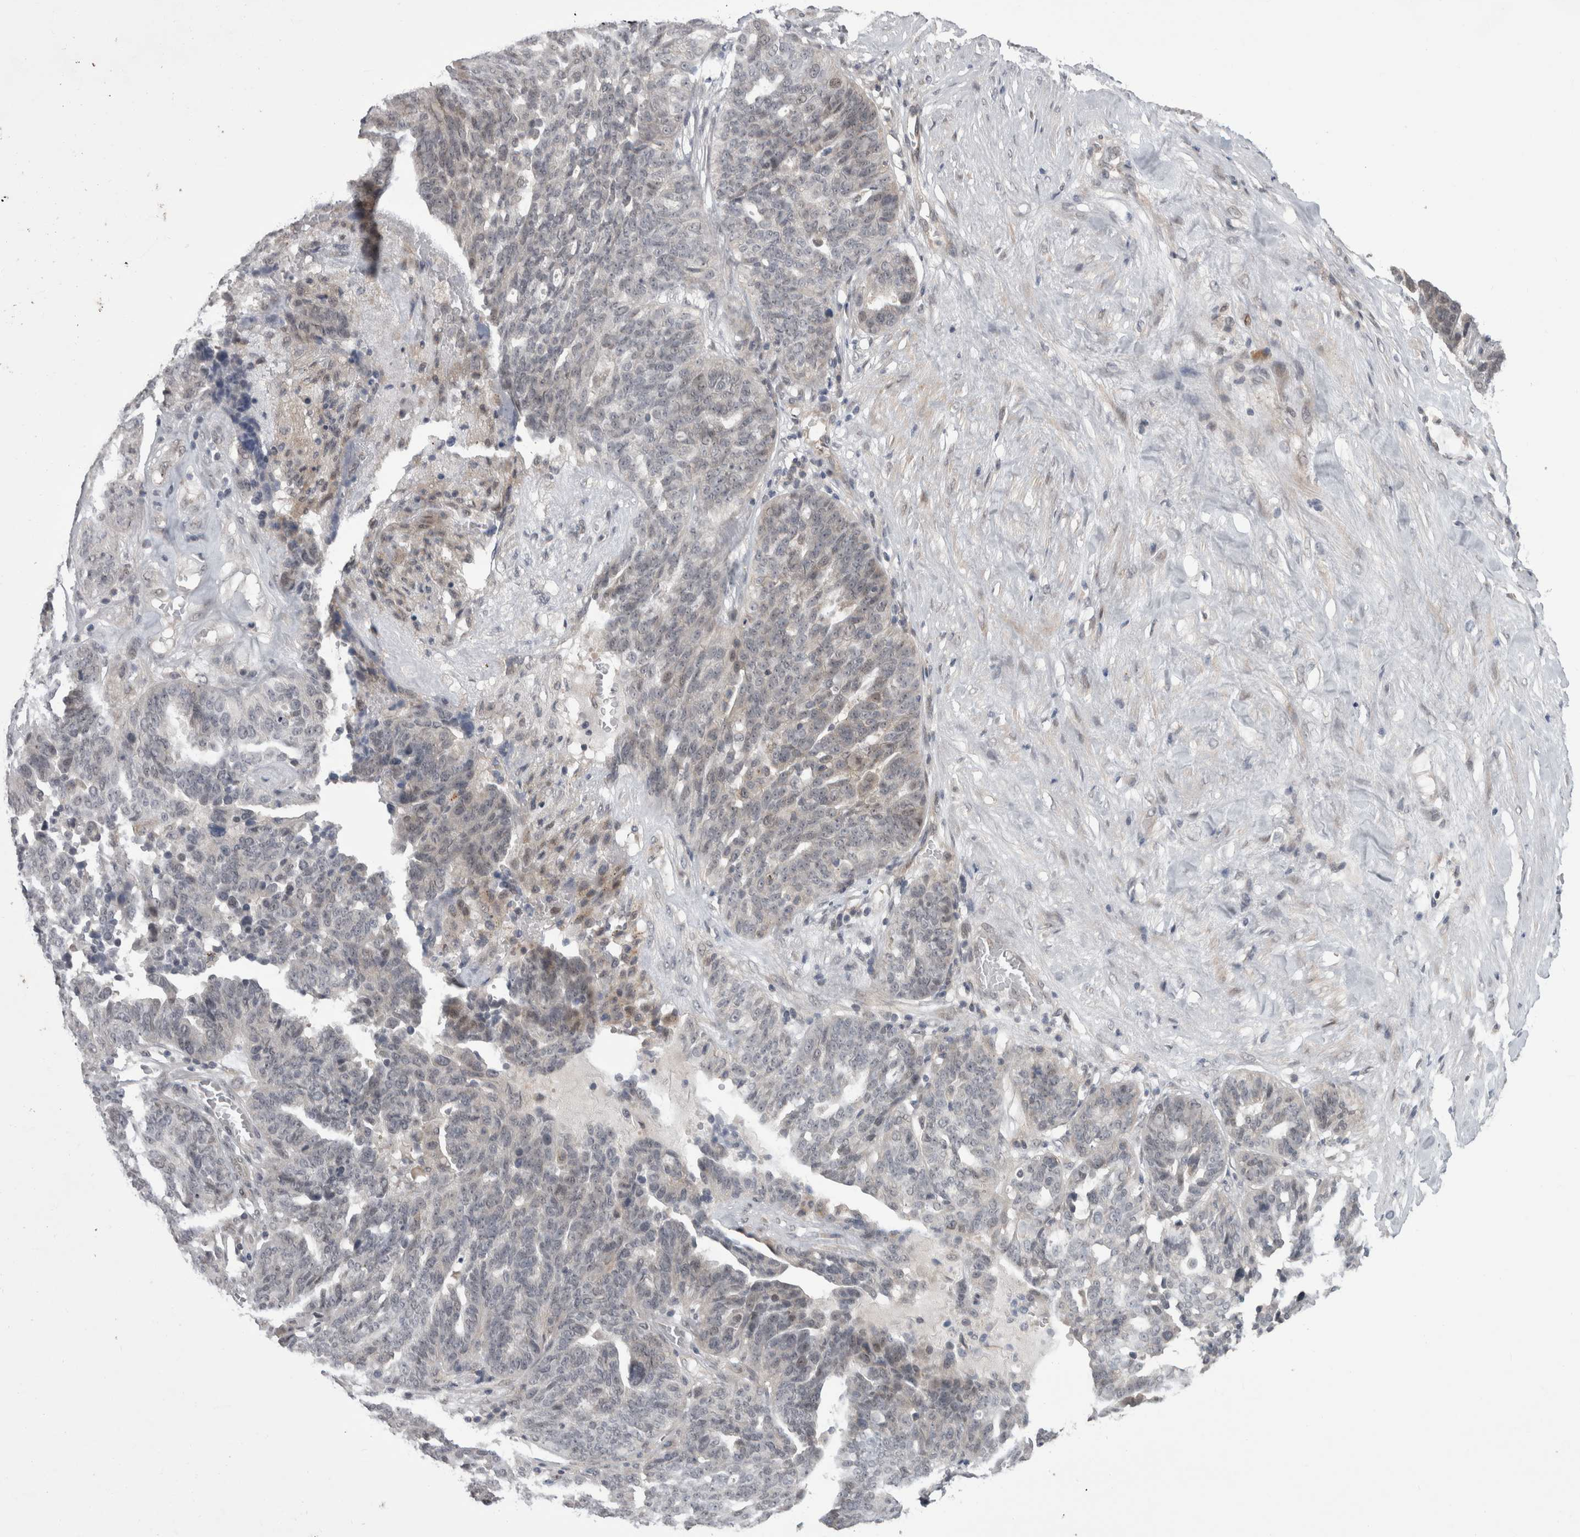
{"staining": {"intensity": "negative", "quantity": "none", "location": "none"}, "tissue": "ovarian cancer", "cell_type": "Tumor cells", "image_type": "cancer", "snomed": [{"axis": "morphology", "description": "Cystadenocarcinoma, serous, NOS"}, {"axis": "topography", "description": "Ovary"}], "caption": "High magnification brightfield microscopy of ovarian cancer stained with DAB (3,3'-diaminobenzidine) (brown) and counterstained with hematoxylin (blue): tumor cells show no significant expression.", "gene": "MTBP", "patient": {"sex": "female", "age": 59}}